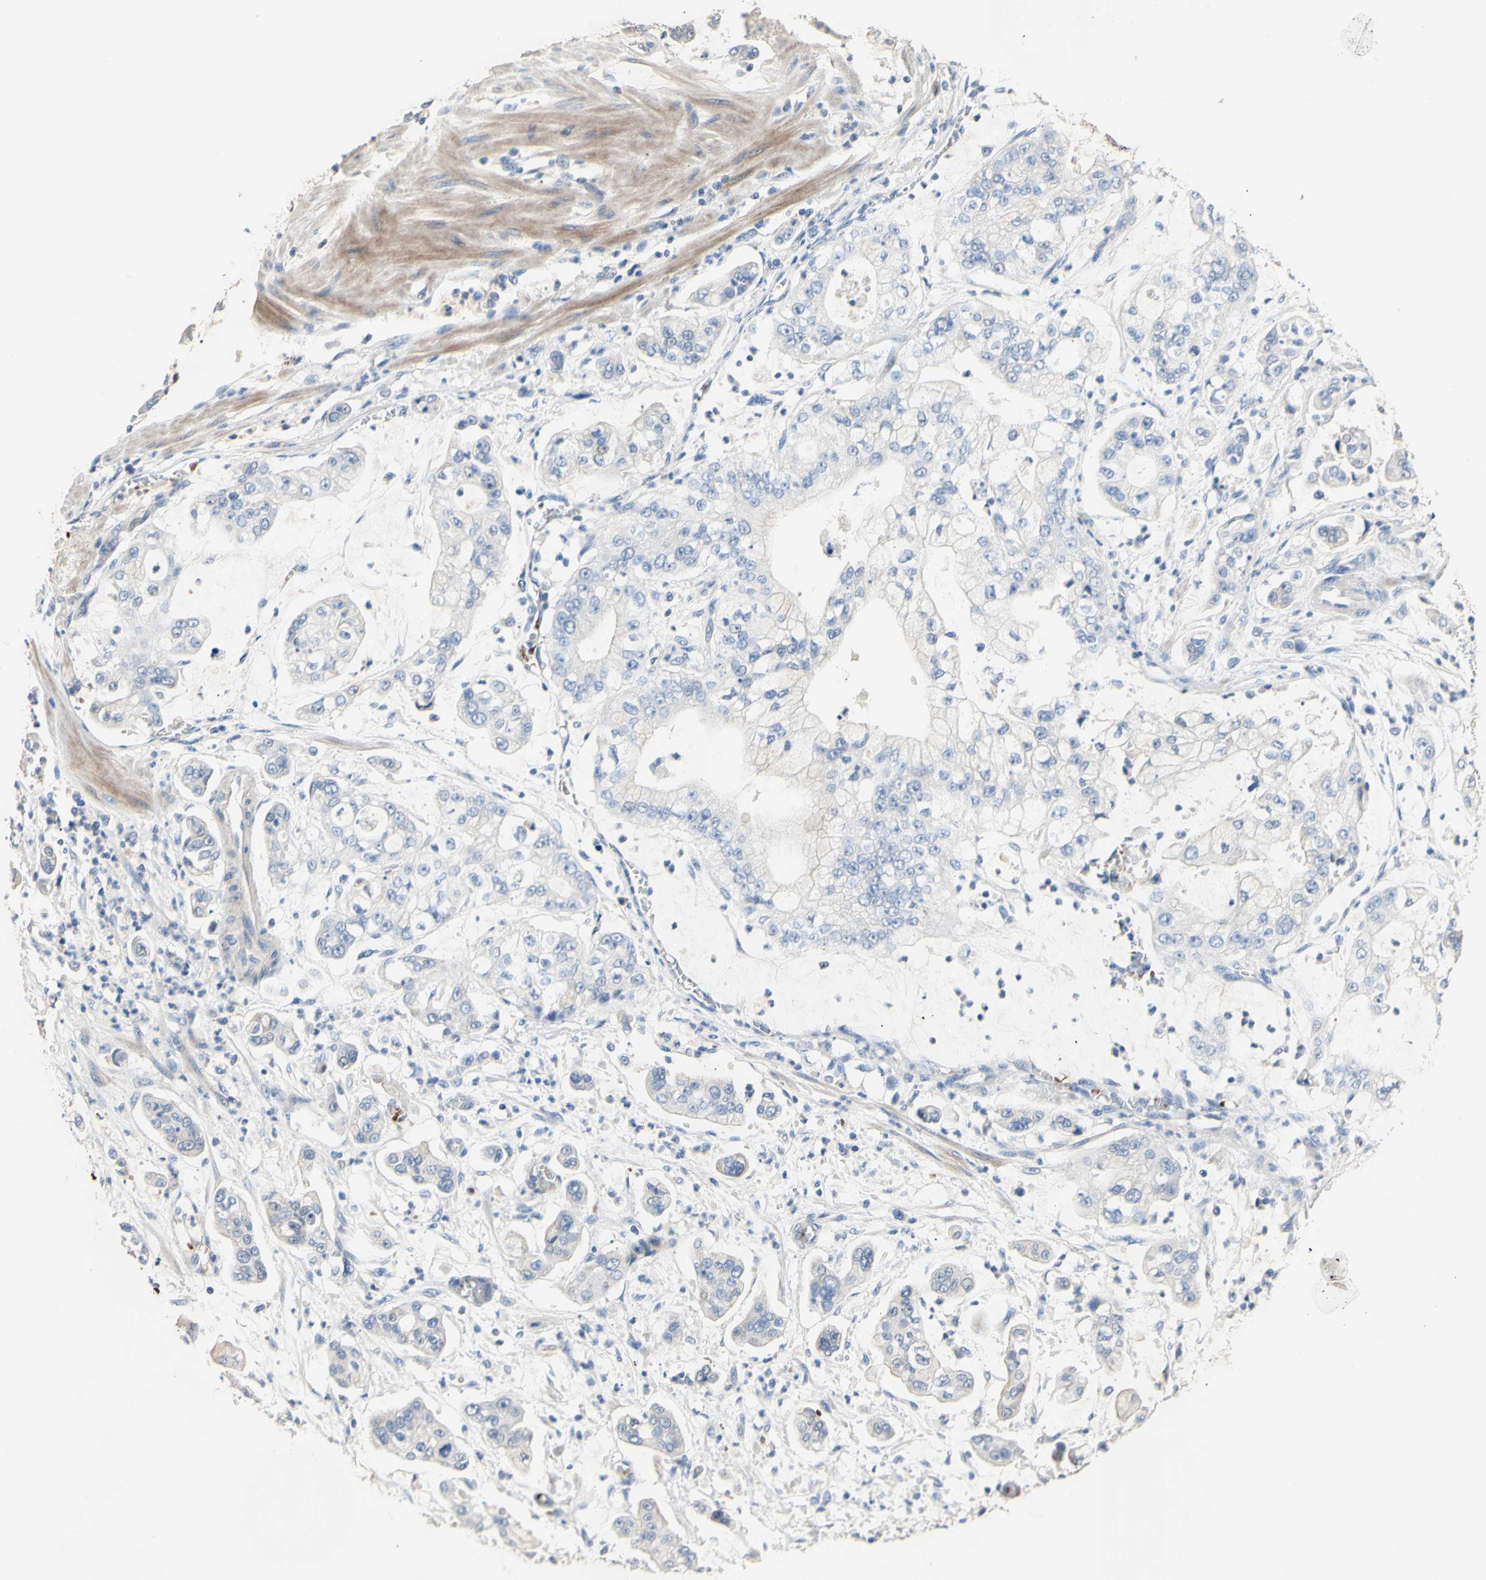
{"staining": {"intensity": "negative", "quantity": "none", "location": "none"}, "tissue": "stomach cancer", "cell_type": "Tumor cells", "image_type": "cancer", "snomed": [{"axis": "morphology", "description": "Adenocarcinoma, NOS"}, {"axis": "topography", "description": "Stomach"}], "caption": "Immunohistochemistry (IHC) histopathology image of neoplastic tissue: adenocarcinoma (stomach) stained with DAB shows no significant protein positivity in tumor cells.", "gene": "CDON", "patient": {"sex": "male", "age": 76}}